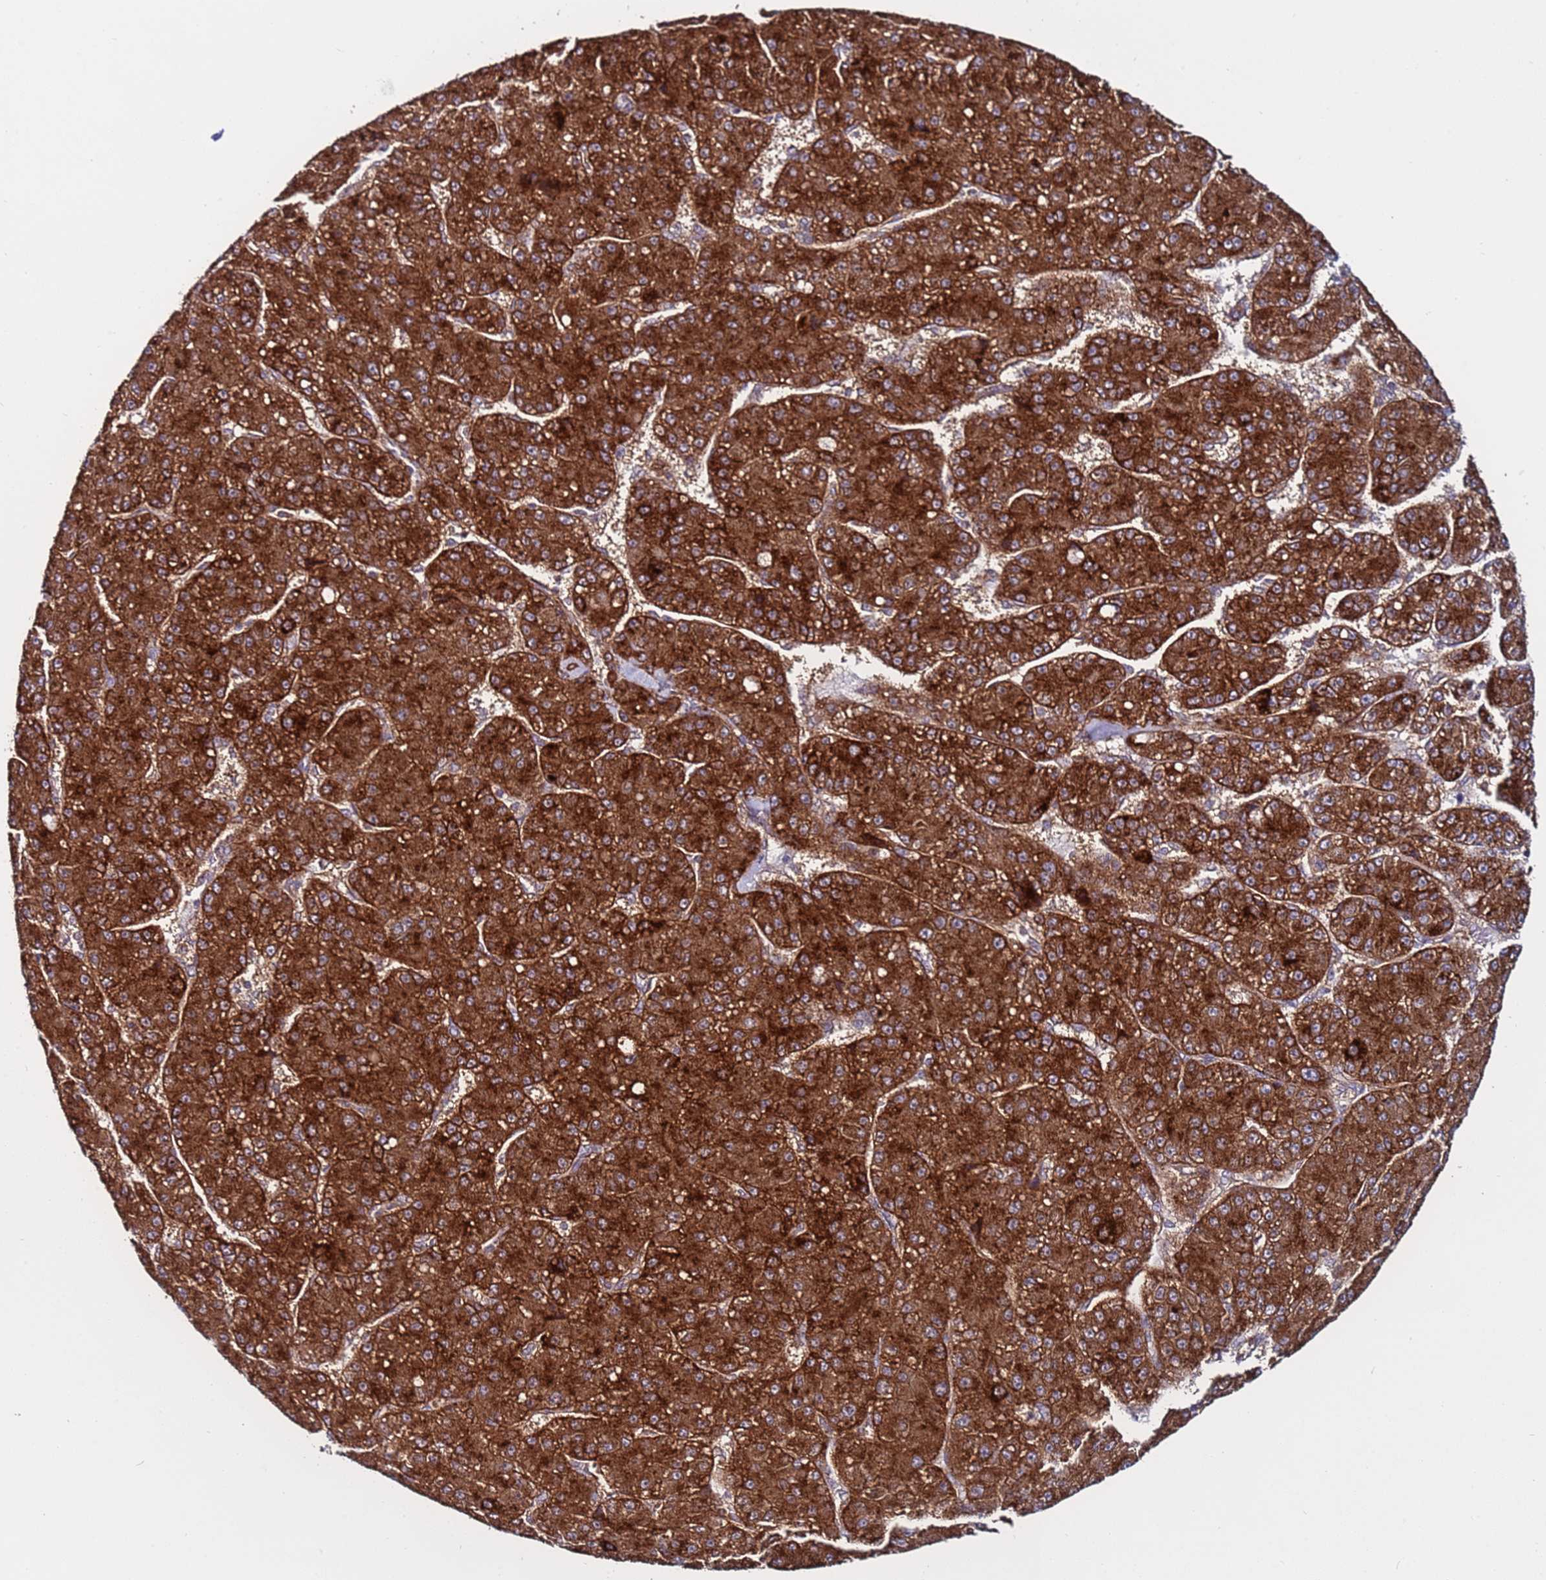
{"staining": {"intensity": "strong", "quantity": ">75%", "location": "cytoplasmic/membranous"}, "tissue": "liver cancer", "cell_type": "Tumor cells", "image_type": "cancer", "snomed": [{"axis": "morphology", "description": "Carcinoma, Hepatocellular, NOS"}, {"axis": "topography", "description": "Liver"}], "caption": "Tumor cells display strong cytoplasmic/membranous staining in about >75% of cells in liver cancer.", "gene": "TMEM176B", "patient": {"sex": "male", "age": 67}}